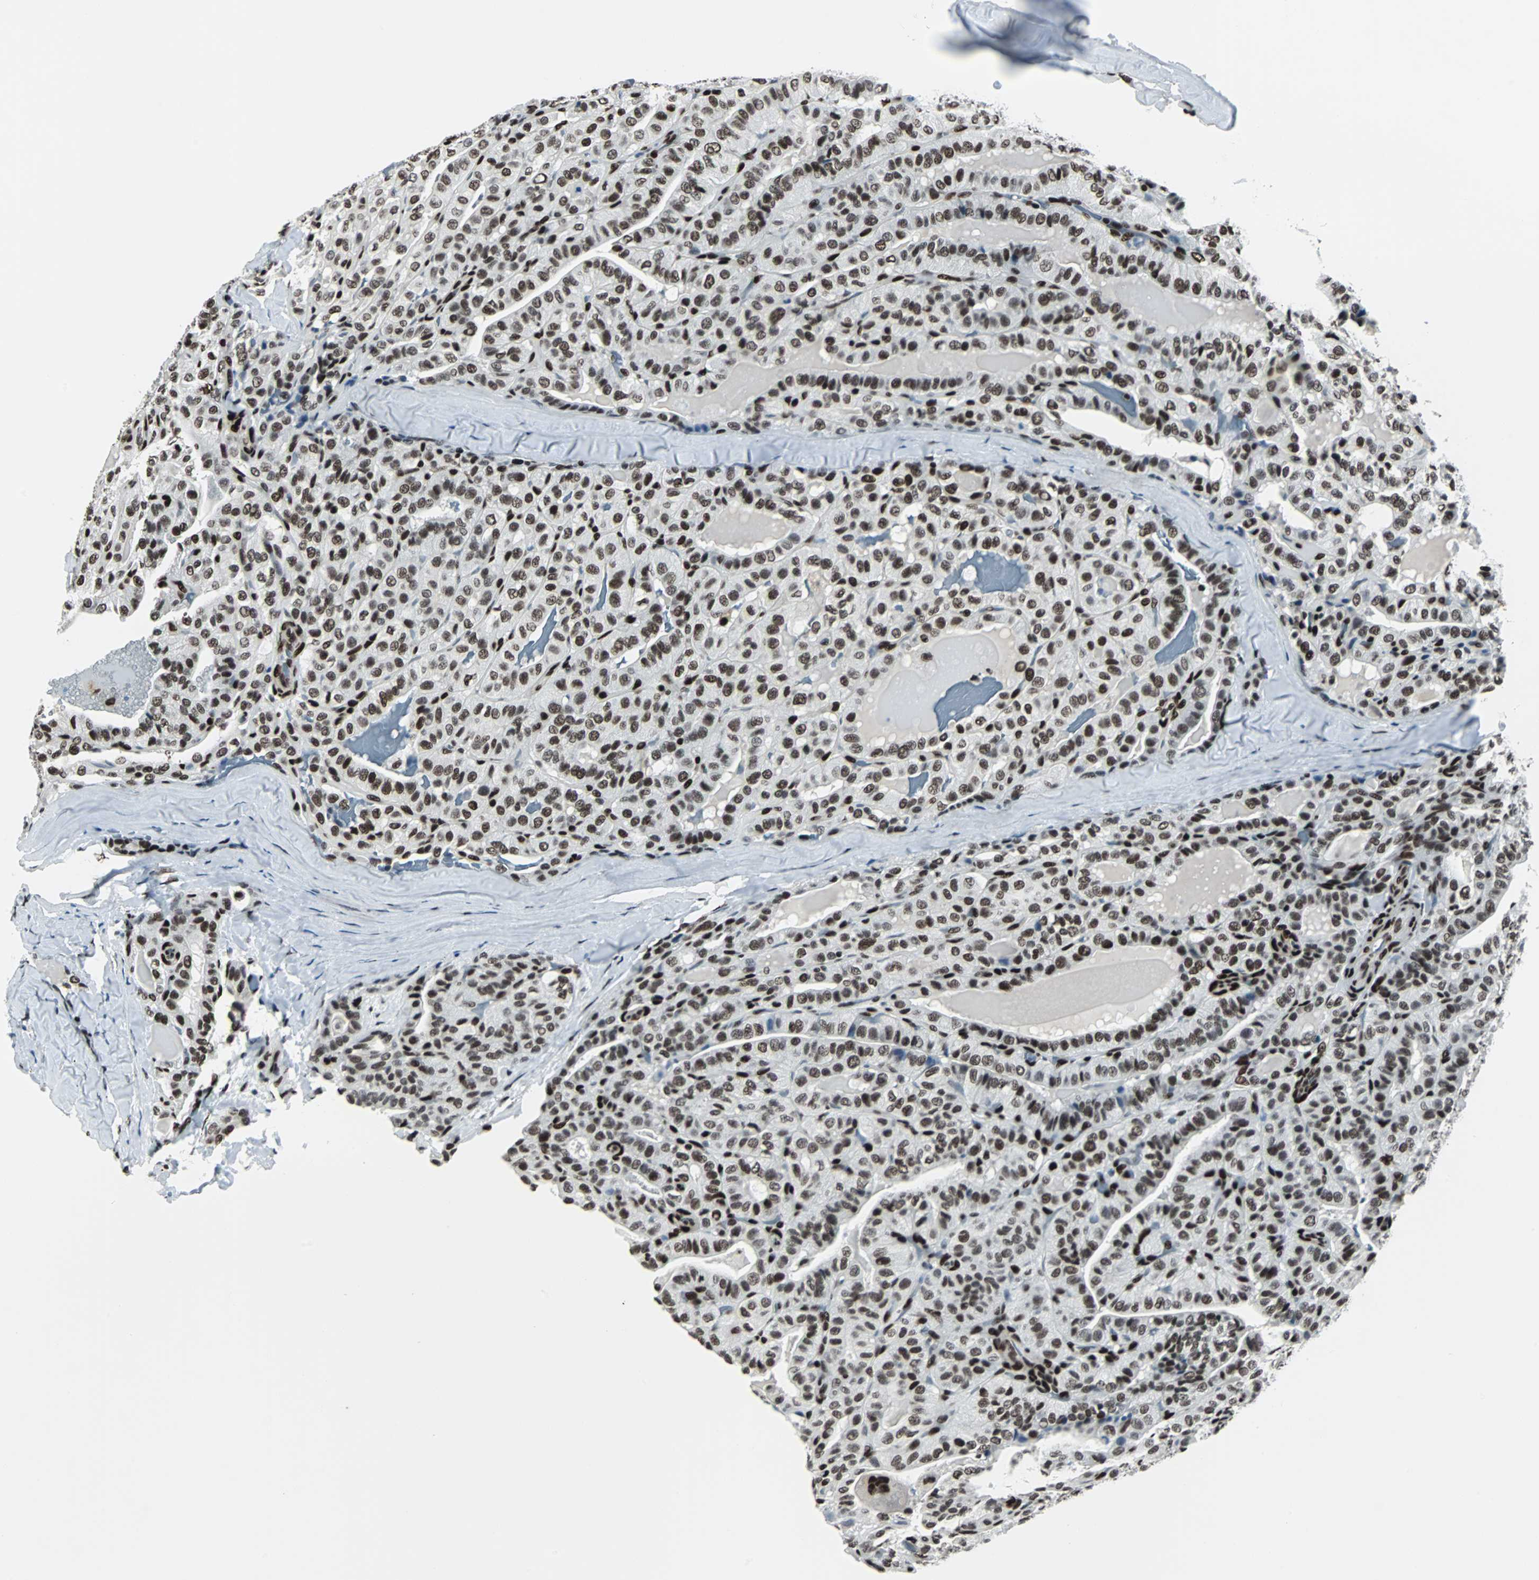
{"staining": {"intensity": "moderate", "quantity": ">75%", "location": "nuclear"}, "tissue": "thyroid cancer", "cell_type": "Tumor cells", "image_type": "cancer", "snomed": [{"axis": "morphology", "description": "Papillary adenocarcinoma, NOS"}, {"axis": "topography", "description": "Thyroid gland"}], "caption": "Brown immunohistochemical staining in thyroid cancer exhibits moderate nuclear positivity in about >75% of tumor cells.", "gene": "MEF2D", "patient": {"sex": "male", "age": 77}}